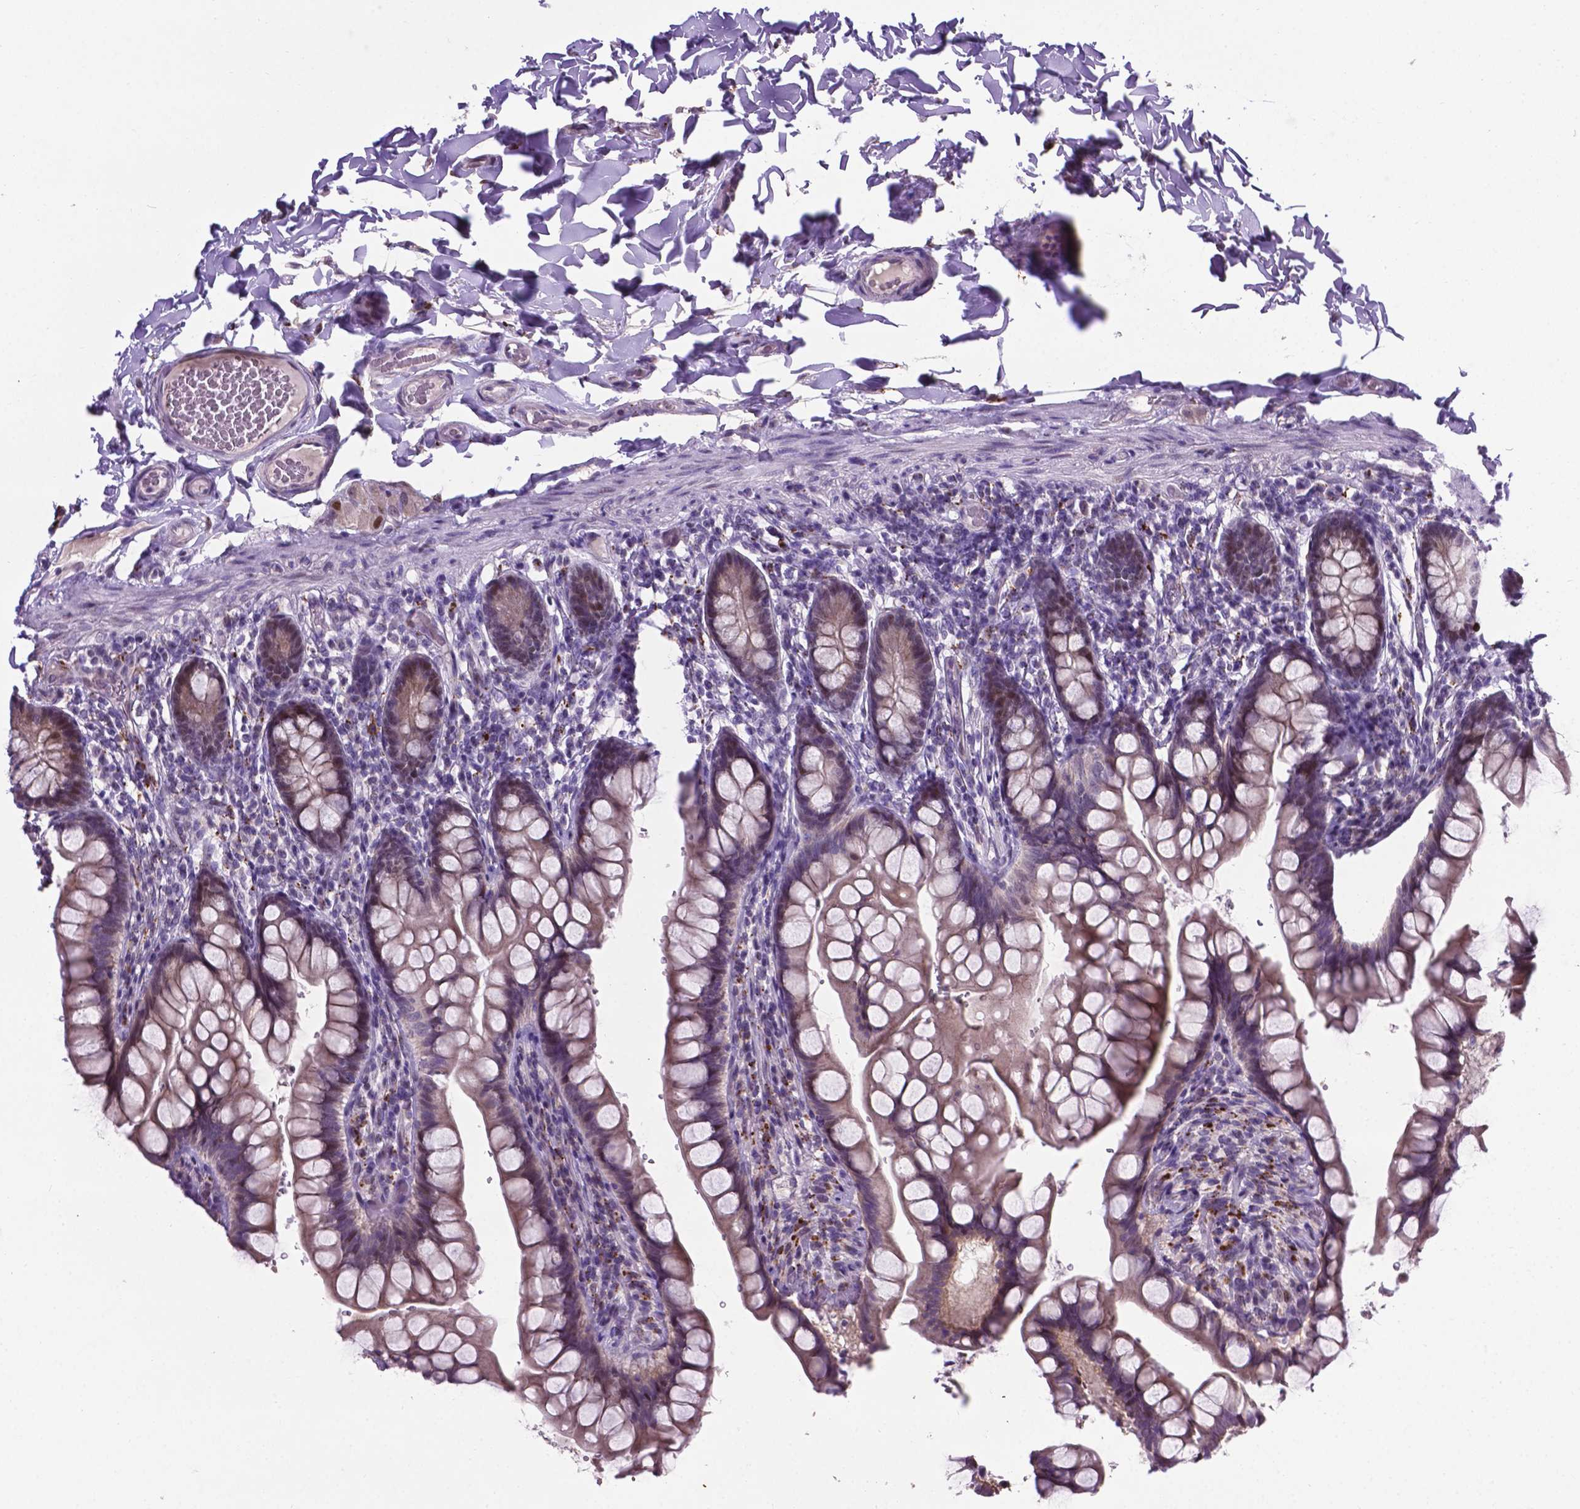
{"staining": {"intensity": "weak", "quantity": "25%-75%", "location": "cytoplasmic/membranous"}, "tissue": "small intestine", "cell_type": "Glandular cells", "image_type": "normal", "snomed": [{"axis": "morphology", "description": "Normal tissue, NOS"}, {"axis": "topography", "description": "Small intestine"}], "caption": "Immunohistochemical staining of benign small intestine reveals weak cytoplasmic/membranous protein expression in about 25%-75% of glandular cells.", "gene": "SMAD2", "patient": {"sex": "male", "age": 70}}